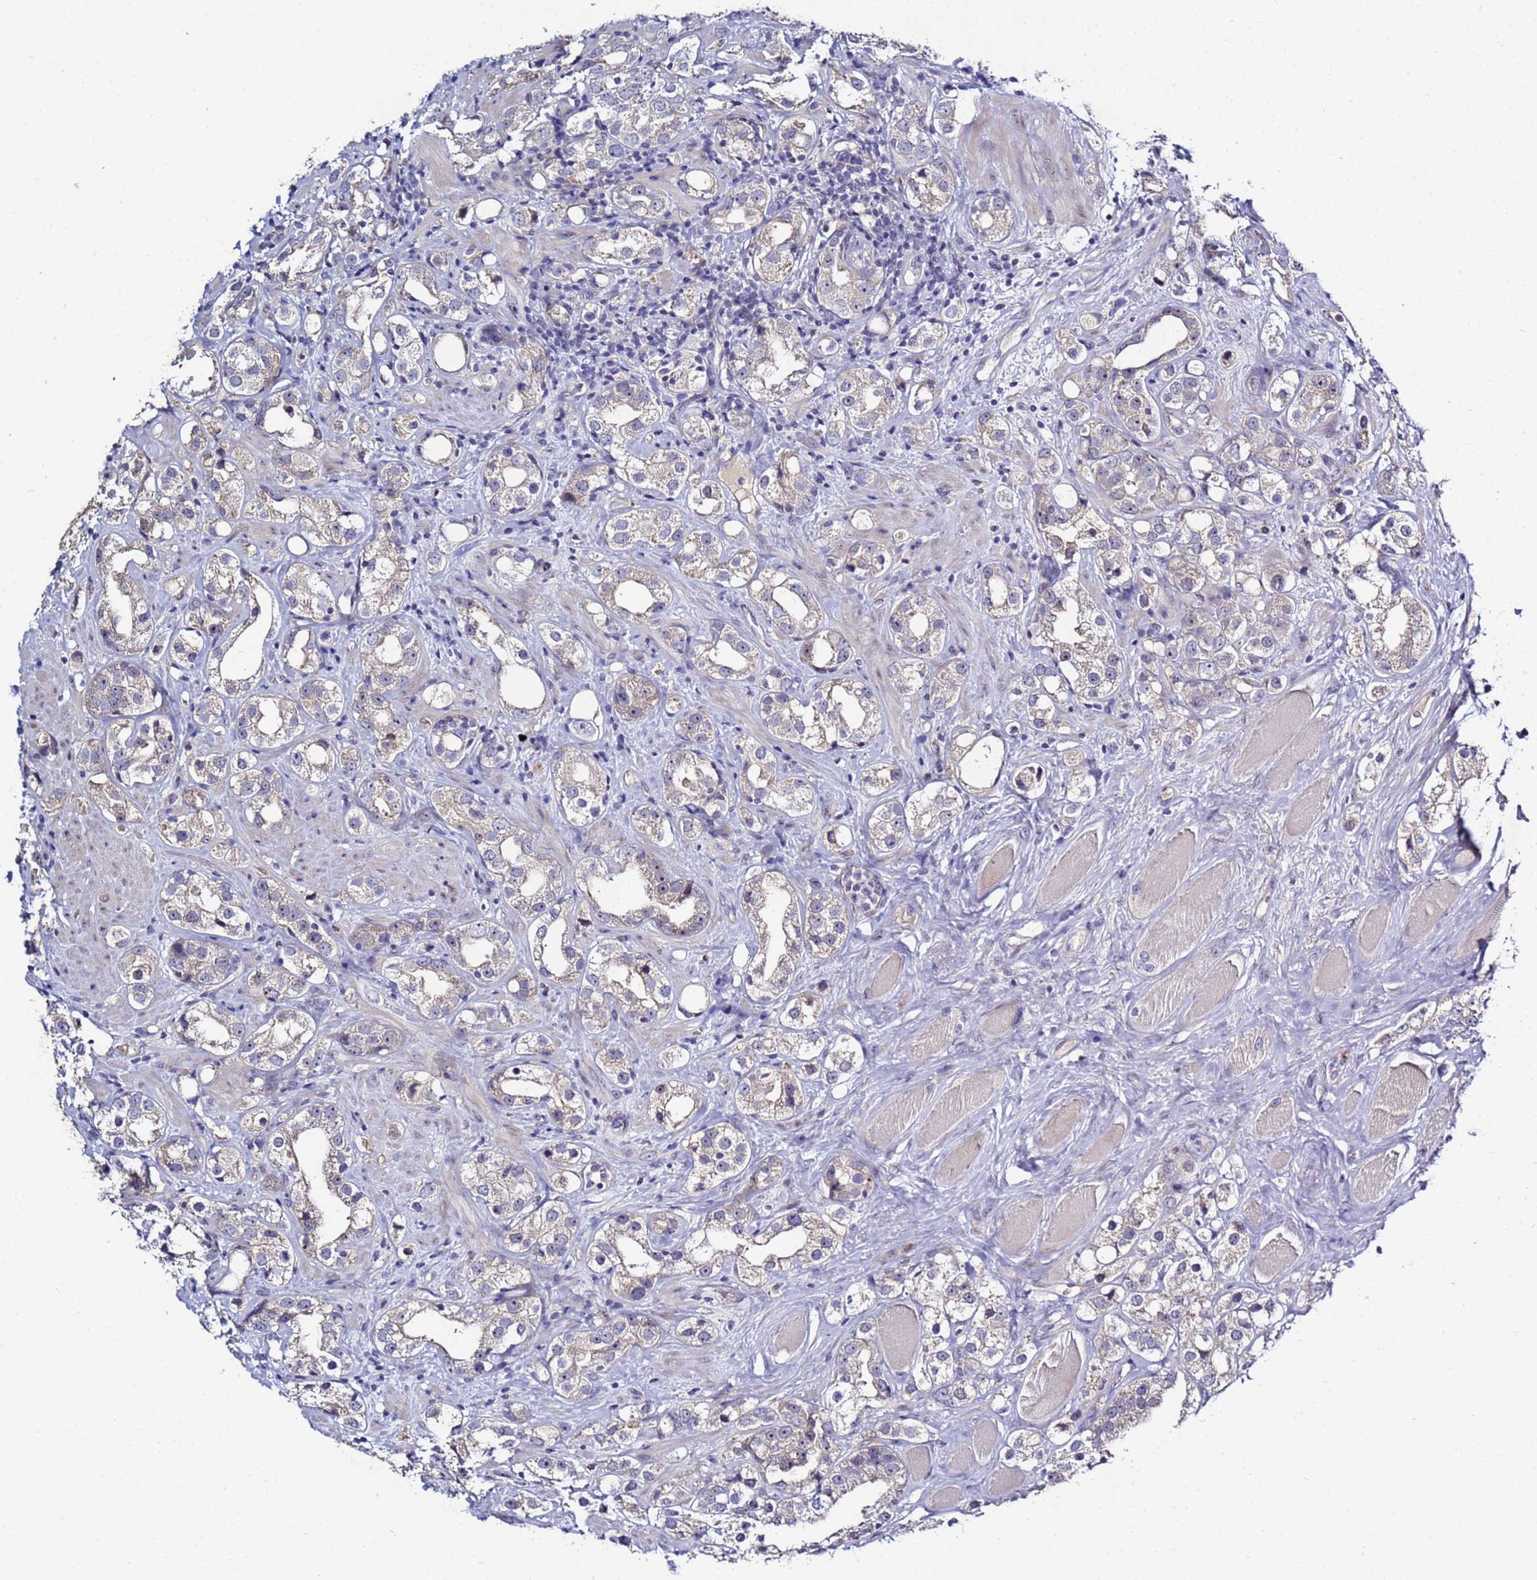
{"staining": {"intensity": "weak", "quantity": "<25%", "location": "cytoplasmic/membranous"}, "tissue": "prostate cancer", "cell_type": "Tumor cells", "image_type": "cancer", "snomed": [{"axis": "morphology", "description": "Adenocarcinoma, NOS"}, {"axis": "topography", "description": "Prostate"}], "caption": "Tumor cells show no significant protein staining in prostate adenocarcinoma. The staining is performed using DAB brown chromogen with nuclei counter-stained in using hematoxylin.", "gene": "NOL8", "patient": {"sex": "male", "age": 79}}